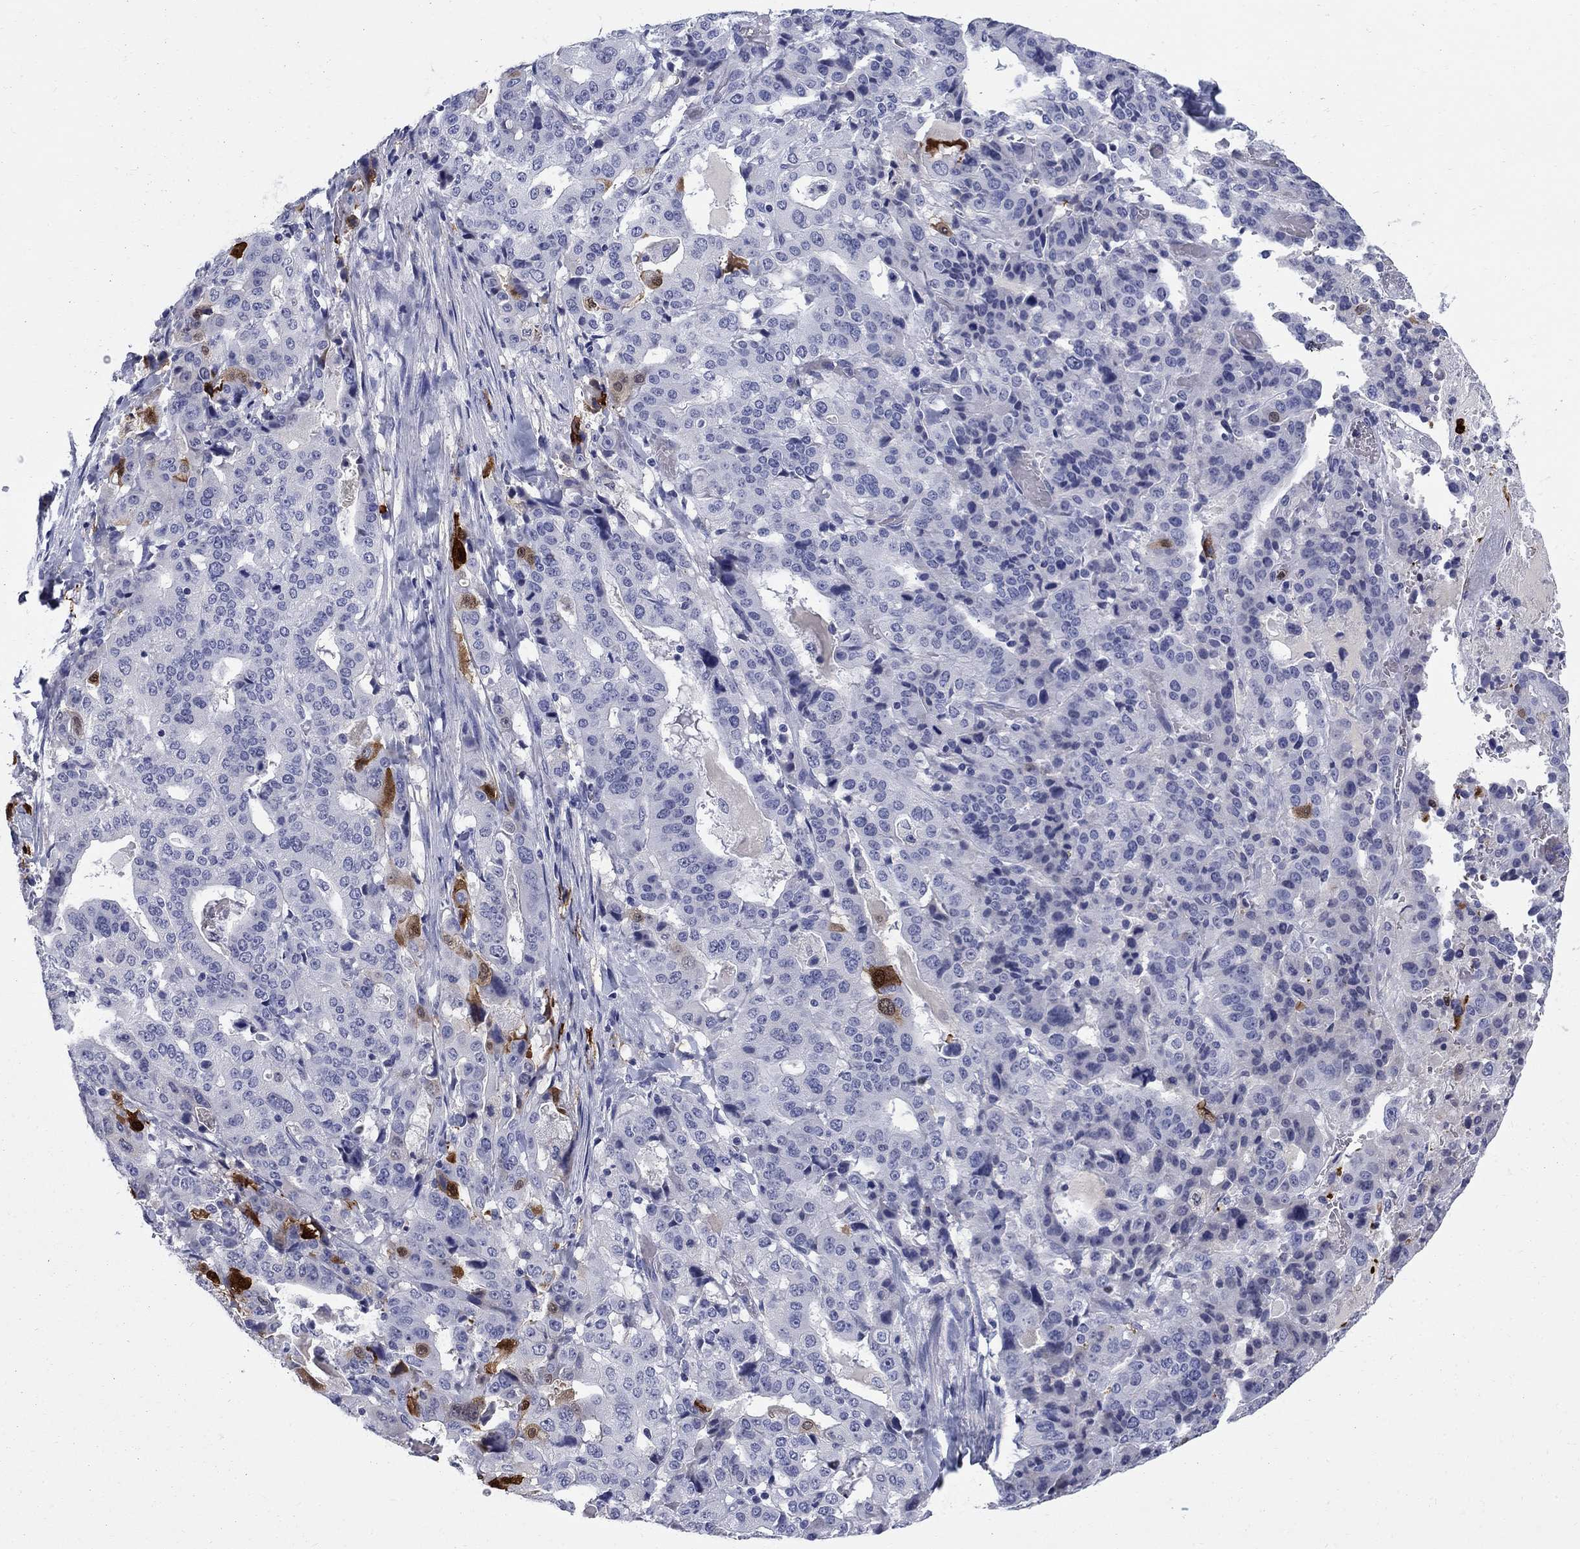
{"staining": {"intensity": "strong", "quantity": "<25%", "location": "cytoplasmic/membranous,nuclear"}, "tissue": "stomach cancer", "cell_type": "Tumor cells", "image_type": "cancer", "snomed": [{"axis": "morphology", "description": "Adenocarcinoma, NOS"}, {"axis": "topography", "description": "Stomach"}], "caption": "Protein analysis of stomach cancer tissue shows strong cytoplasmic/membranous and nuclear staining in approximately <25% of tumor cells. (Stains: DAB (3,3'-diaminobenzidine) in brown, nuclei in blue, Microscopy: brightfield microscopy at high magnification).", "gene": "SERPINB2", "patient": {"sex": "male", "age": 48}}